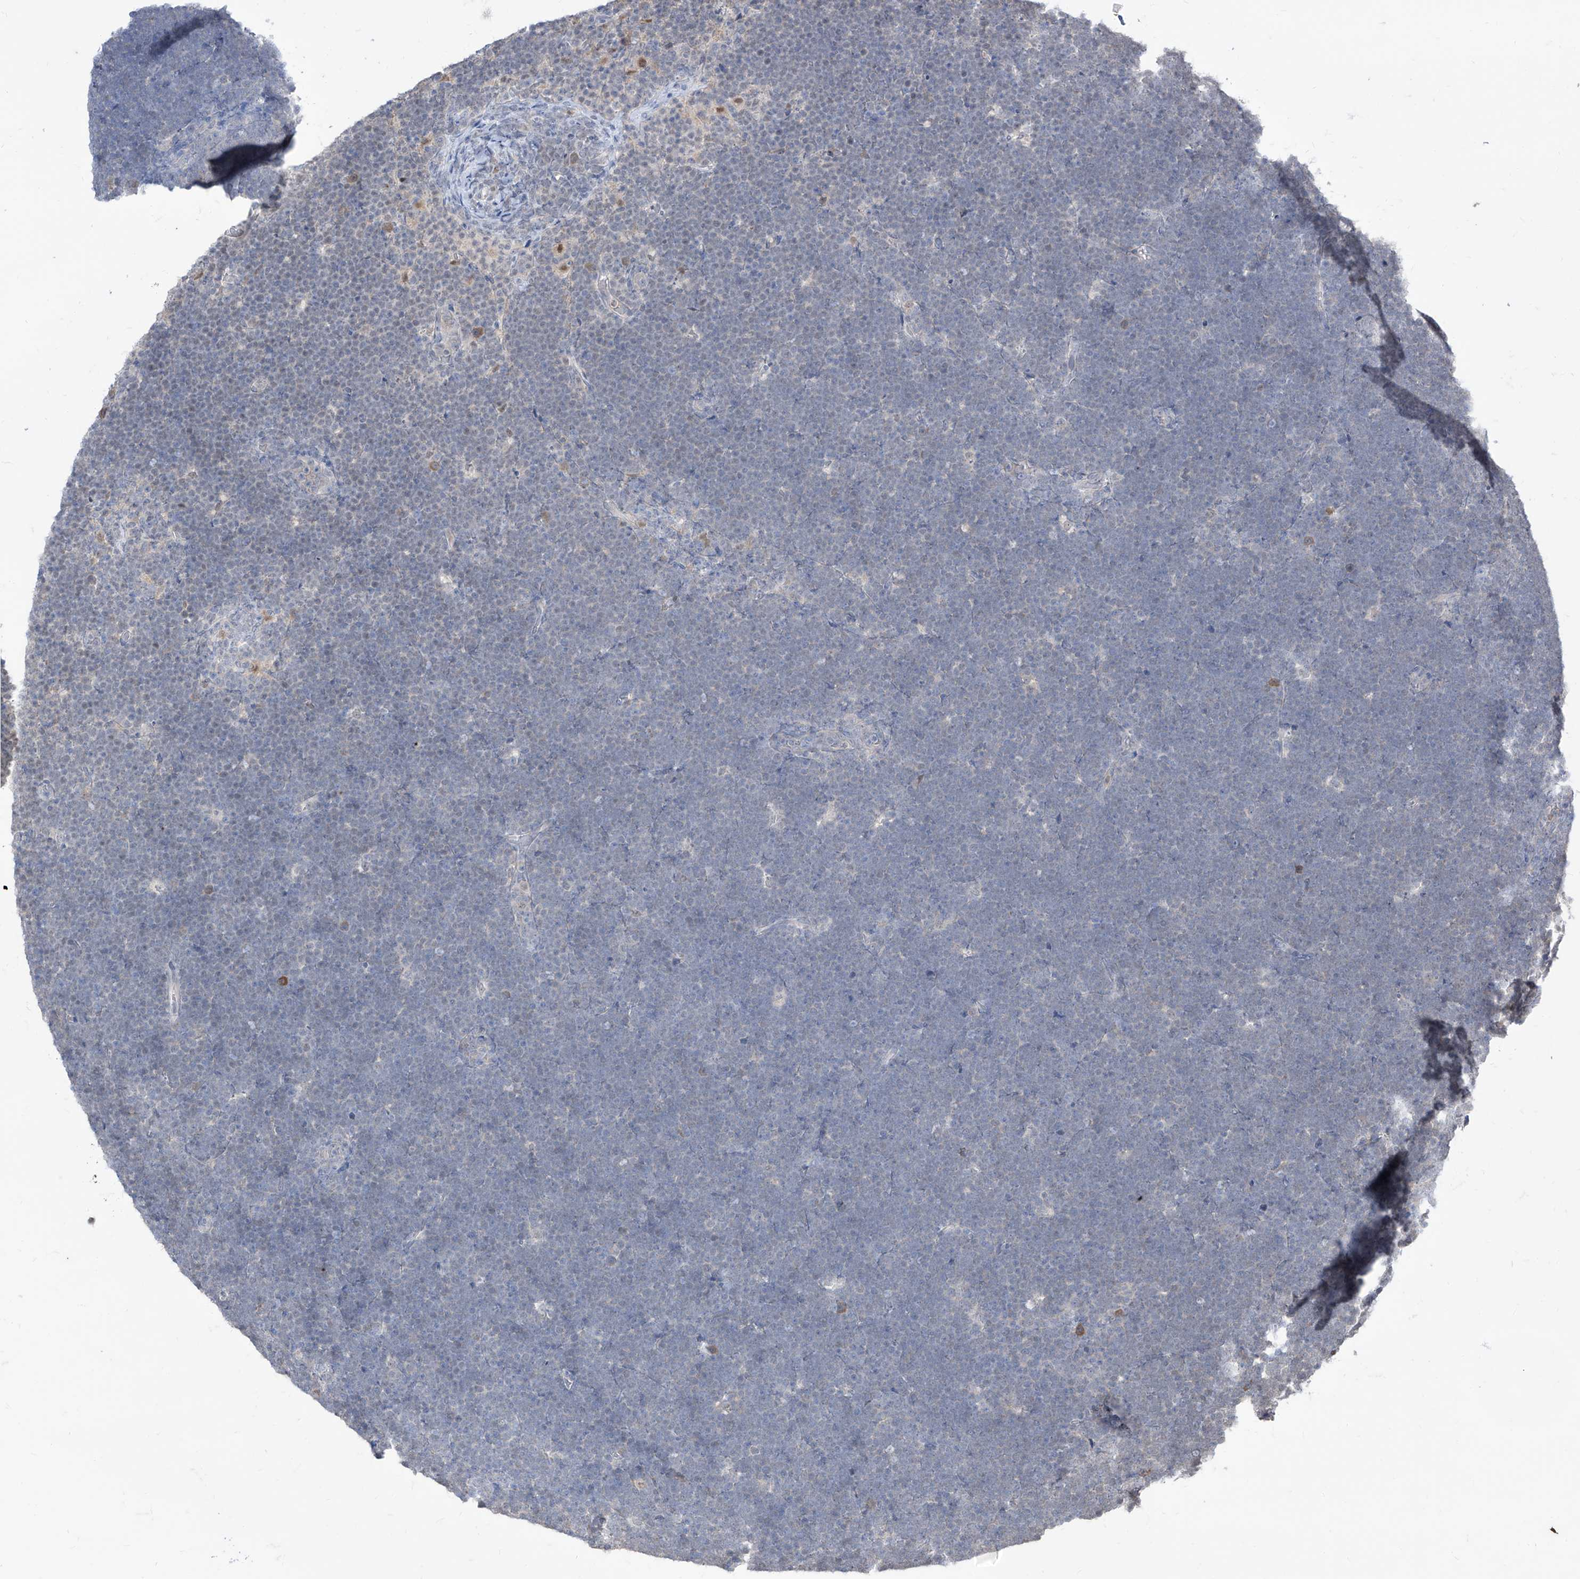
{"staining": {"intensity": "negative", "quantity": "none", "location": "none"}, "tissue": "lymphoma", "cell_type": "Tumor cells", "image_type": "cancer", "snomed": [{"axis": "morphology", "description": "Malignant lymphoma, non-Hodgkin's type, High grade"}, {"axis": "topography", "description": "Lymph node"}], "caption": "The micrograph exhibits no significant expression in tumor cells of lymphoma.", "gene": "BROX", "patient": {"sex": "male", "age": 13}}